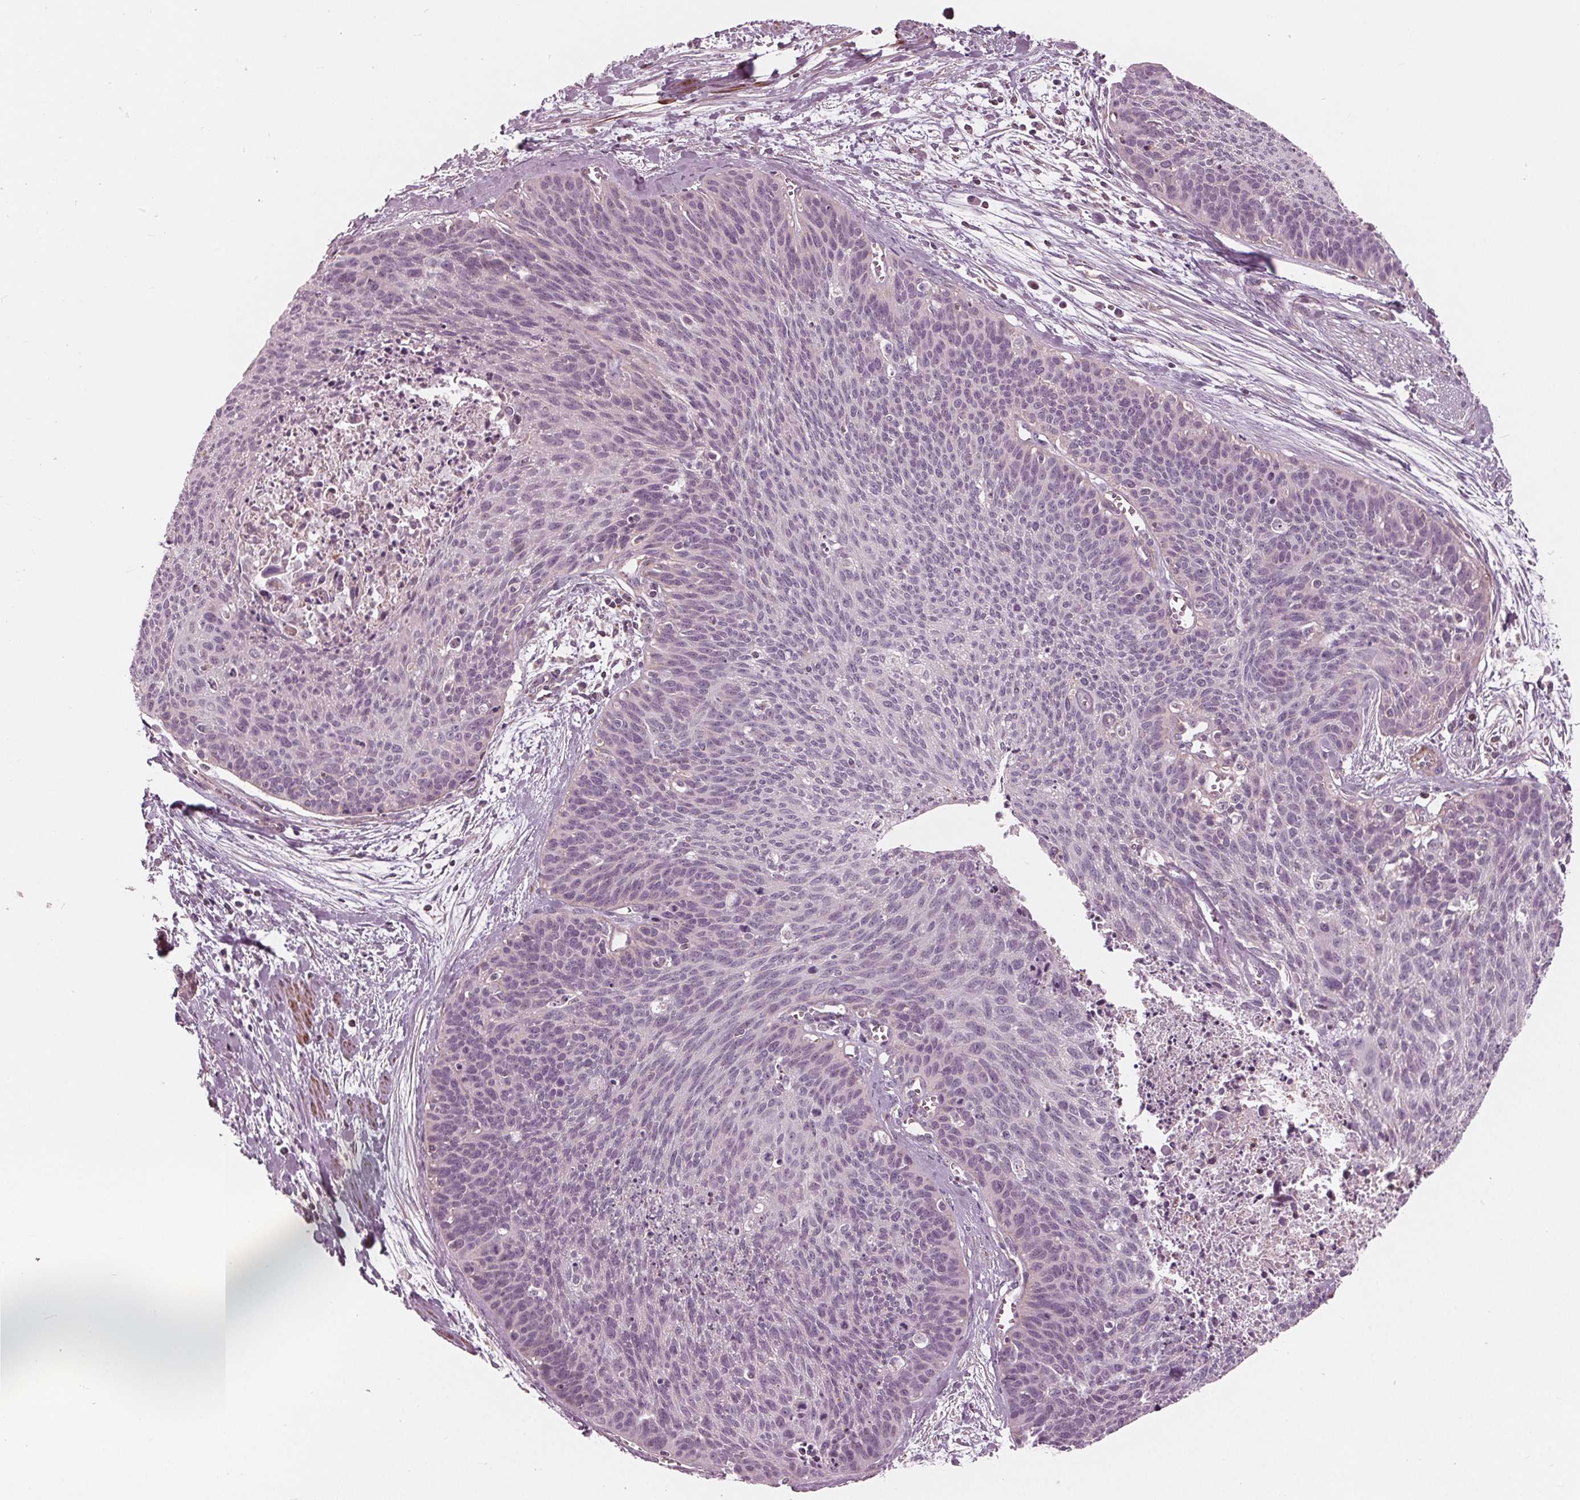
{"staining": {"intensity": "negative", "quantity": "none", "location": "none"}, "tissue": "cervical cancer", "cell_type": "Tumor cells", "image_type": "cancer", "snomed": [{"axis": "morphology", "description": "Squamous cell carcinoma, NOS"}, {"axis": "topography", "description": "Cervix"}], "caption": "Tumor cells are negative for protein expression in human squamous cell carcinoma (cervical).", "gene": "DCAF4L2", "patient": {"sex": "female", "age": 55}}